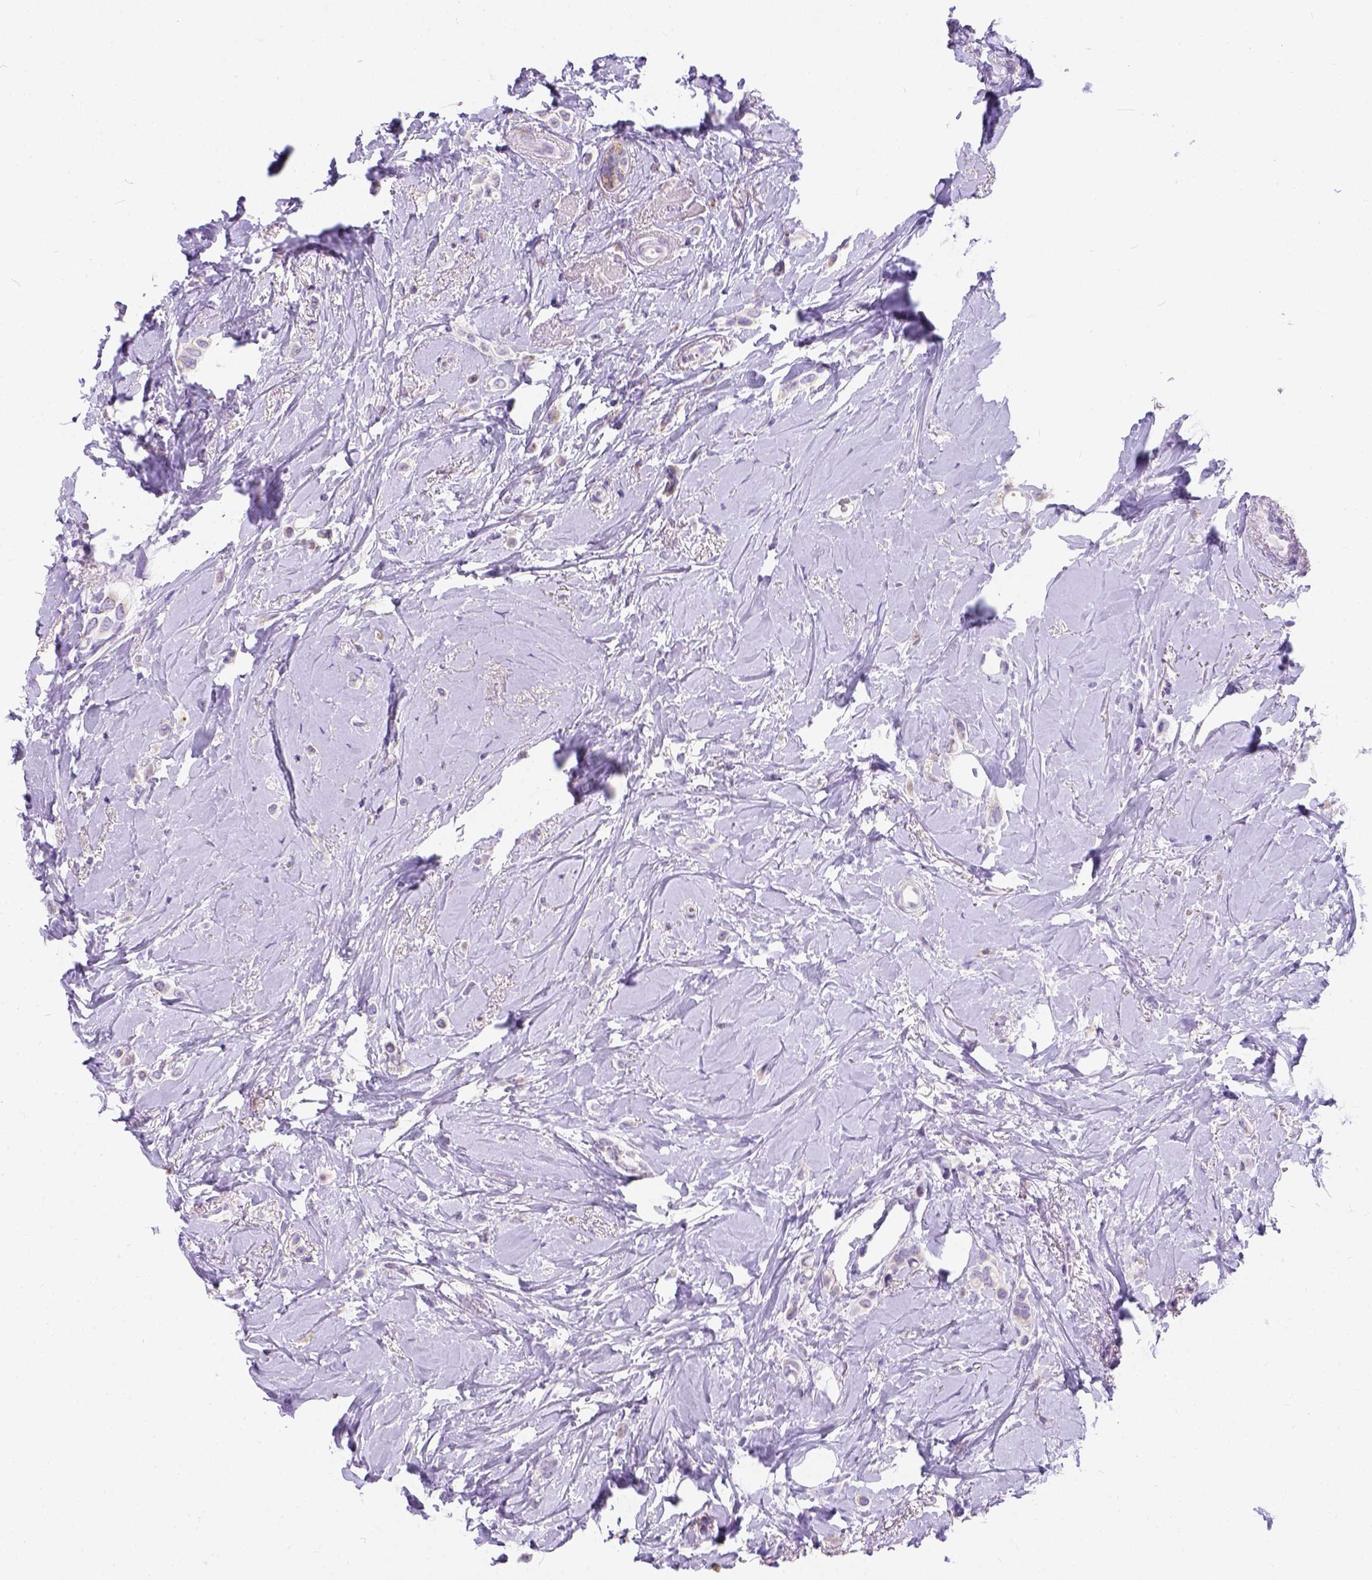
{"staining": {"intensity": "weak", "quantity": ">75%", "location": "cytoplasmic/membranous"}, "tissue": "breast cancer", "cell_type": "Tumor cells", "image_type": "cancer", "snomed": [{"axis": "morphology", "description": "Lobular carcinoma"}, {"axis": "topography", "description": "Breast"}], "caption": "Weak cytoplasmic/membranous positivity is identified in approximately >75% of tumor cells in breast lobular carcinoma.", "gene": "PHF7", "patient": {"sex": "female", "age": 66}}